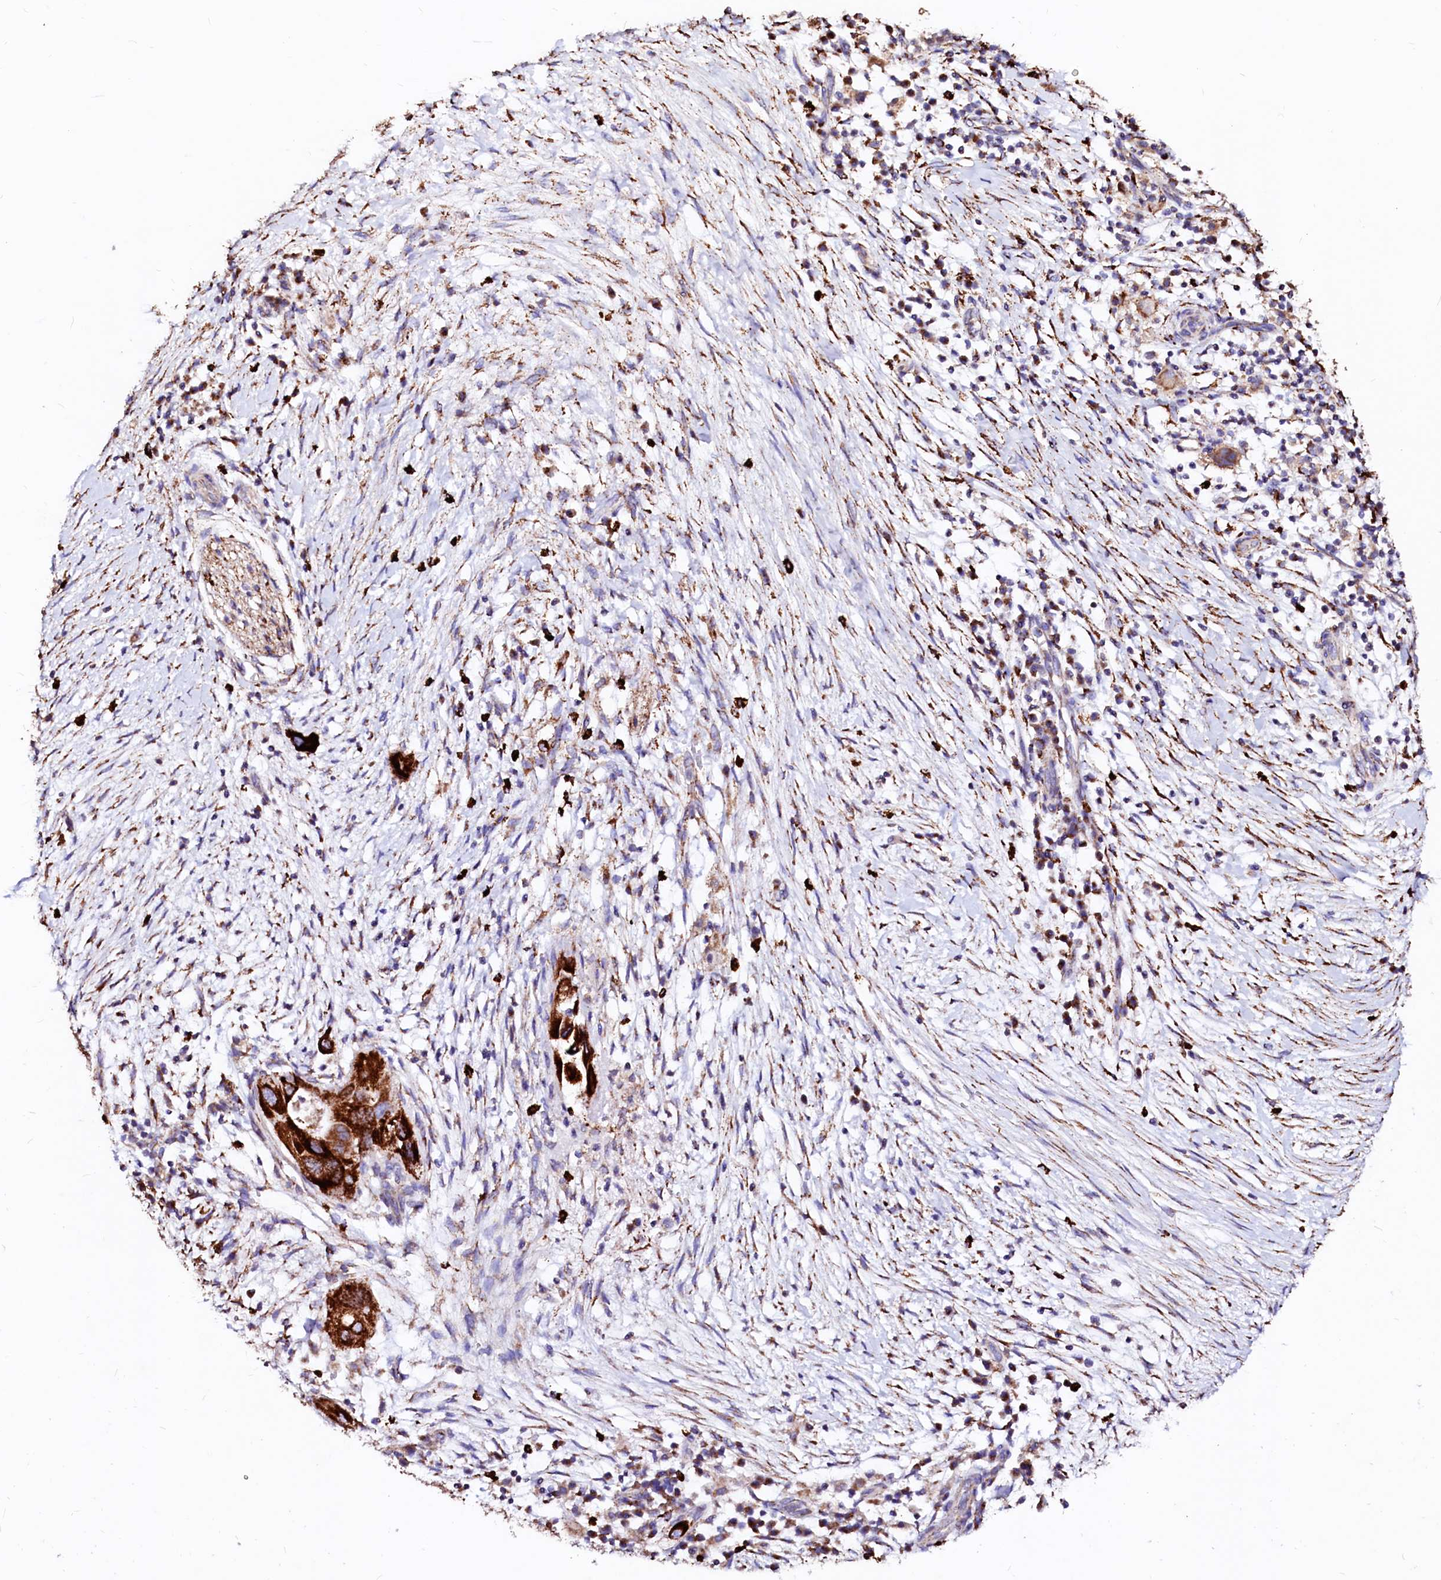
{"staining": {"intensity": "strong", "quantity": ">75%", "location": "cytoplasmic/membranous"}, "tissue": "pancreatic cancer", "cell_type": "Tumor cells", "image_type": "cancer", "snomed": [{"axis": "morphology", "description": "Adenocarcinoma, NOS"}, {"axis": "topography", "description": "Pancreas"}], "caption": "Pancreatic cancer stained with a brown dye exhibits strong cytoplasmic/membranous positive expression in approximately >75% of tumor cells.", "gene": "MAOB", "patient": {"sex": "male", "age": 68}}